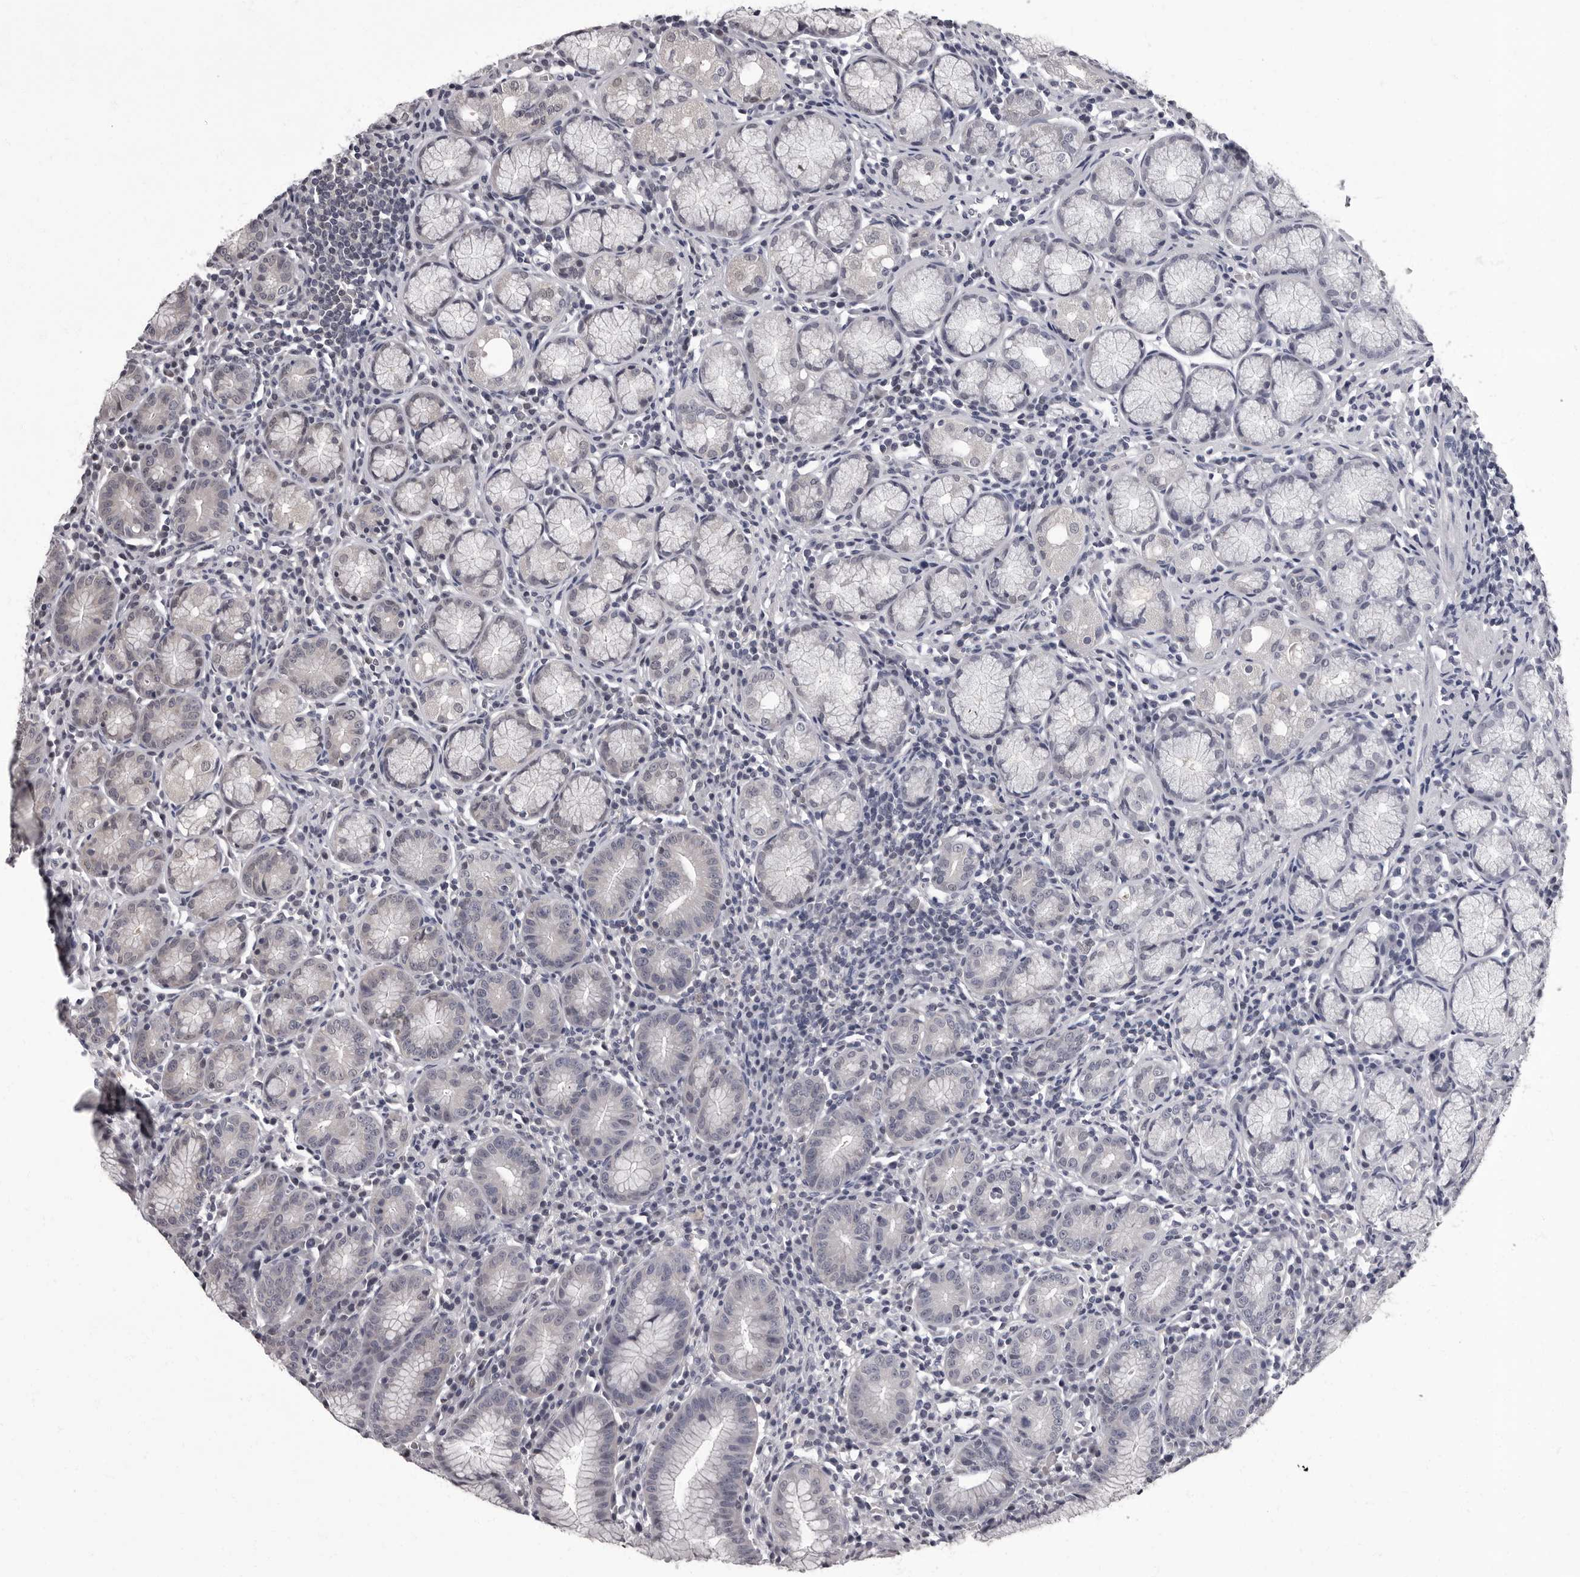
{"staining": {"intensity": "weak", "quantity": "<25%", "location": "nuclear"}, "tissue": "stomach", "cell_type": "Glandular cells", "image_type": "normal", "snomed": [{"axis": "morphology", "description": "Normal tissue, NOS"}, {"axis": "topography", "description": "Stomach"}], "caption": "This micrograph is of normal stomach stained with IHC to label a protein in brown with the nuclei are counter-stained blue. There is no expression in glandular cells.", "gene": "C1orf50", "patient": {"sex": "male", "age": 55}}